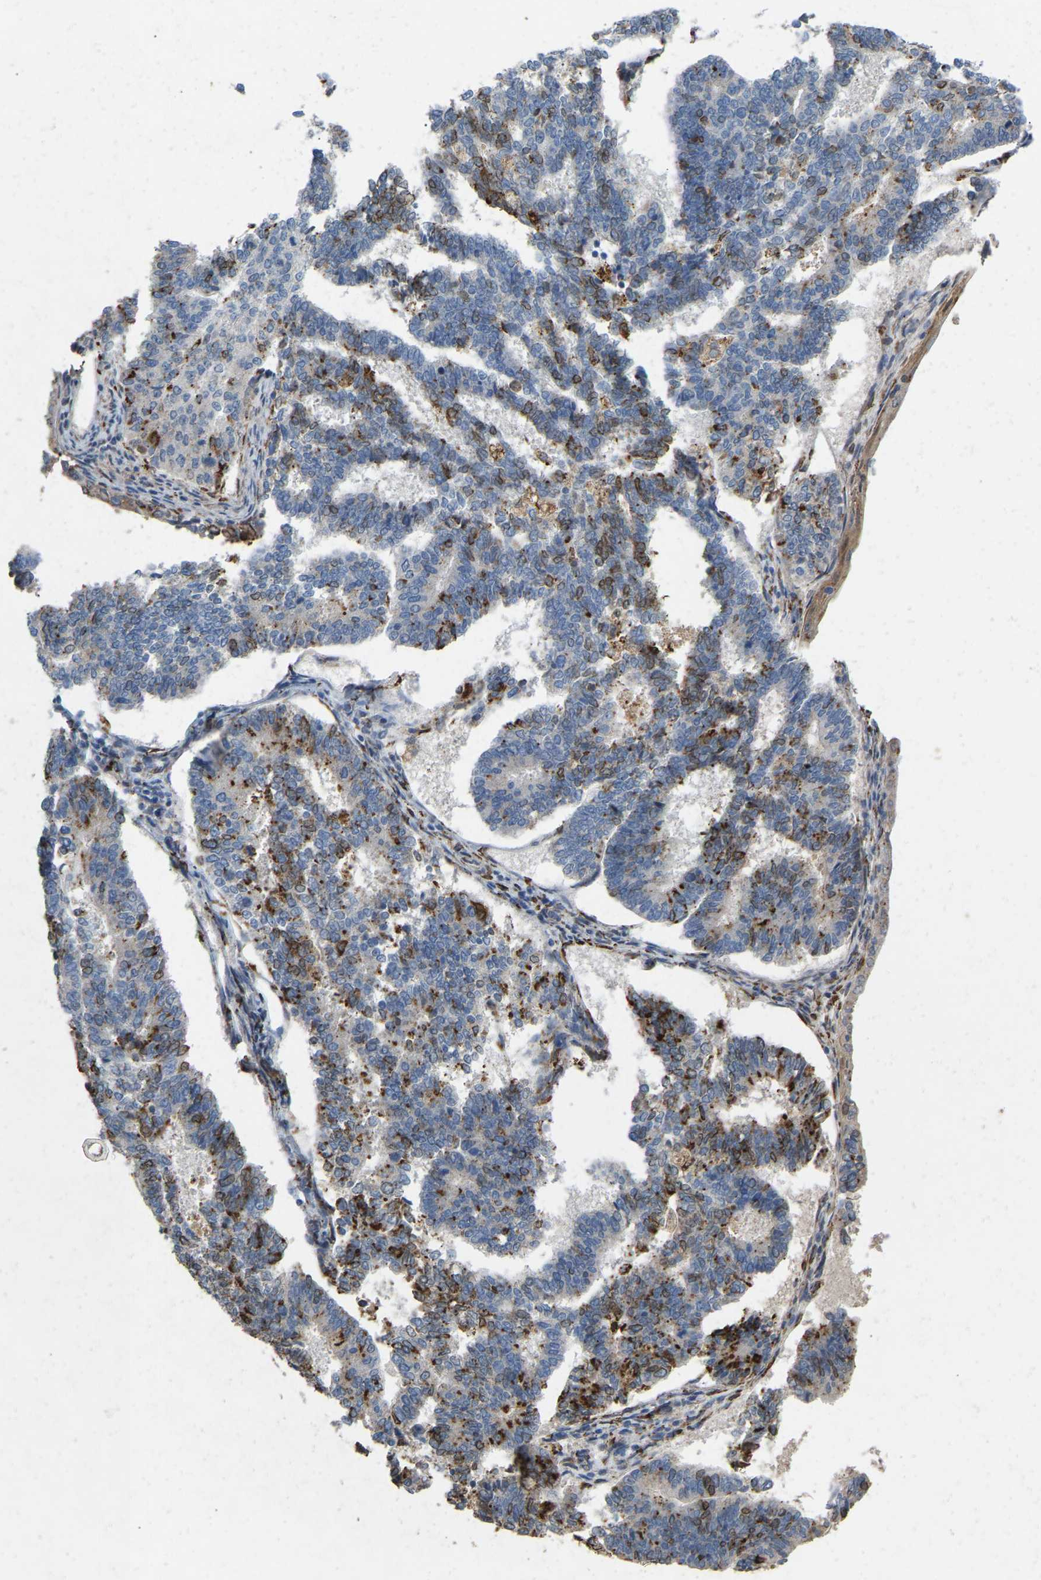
{"staining": {"intensity": "strong", "quantity": "<25%", "location": "cytoplasmic/membranous"}, "tissue": "endometrial cancer", "cell_type": "Tumor cells", "image_type": "cancer", "snomed": [{"axis": "morphology", "description": "Adenocarcinoma, NOS"}, {"axis": "topography", "description": "Endometrium"}], "caption": "IHC (DAB) staining of endometrial cancer displays strong cytoplasmic/membranous protein expression in about <25% of tumor cells.", "gene": "RHEB", "patient": {"sex": "female", "age": 70}}